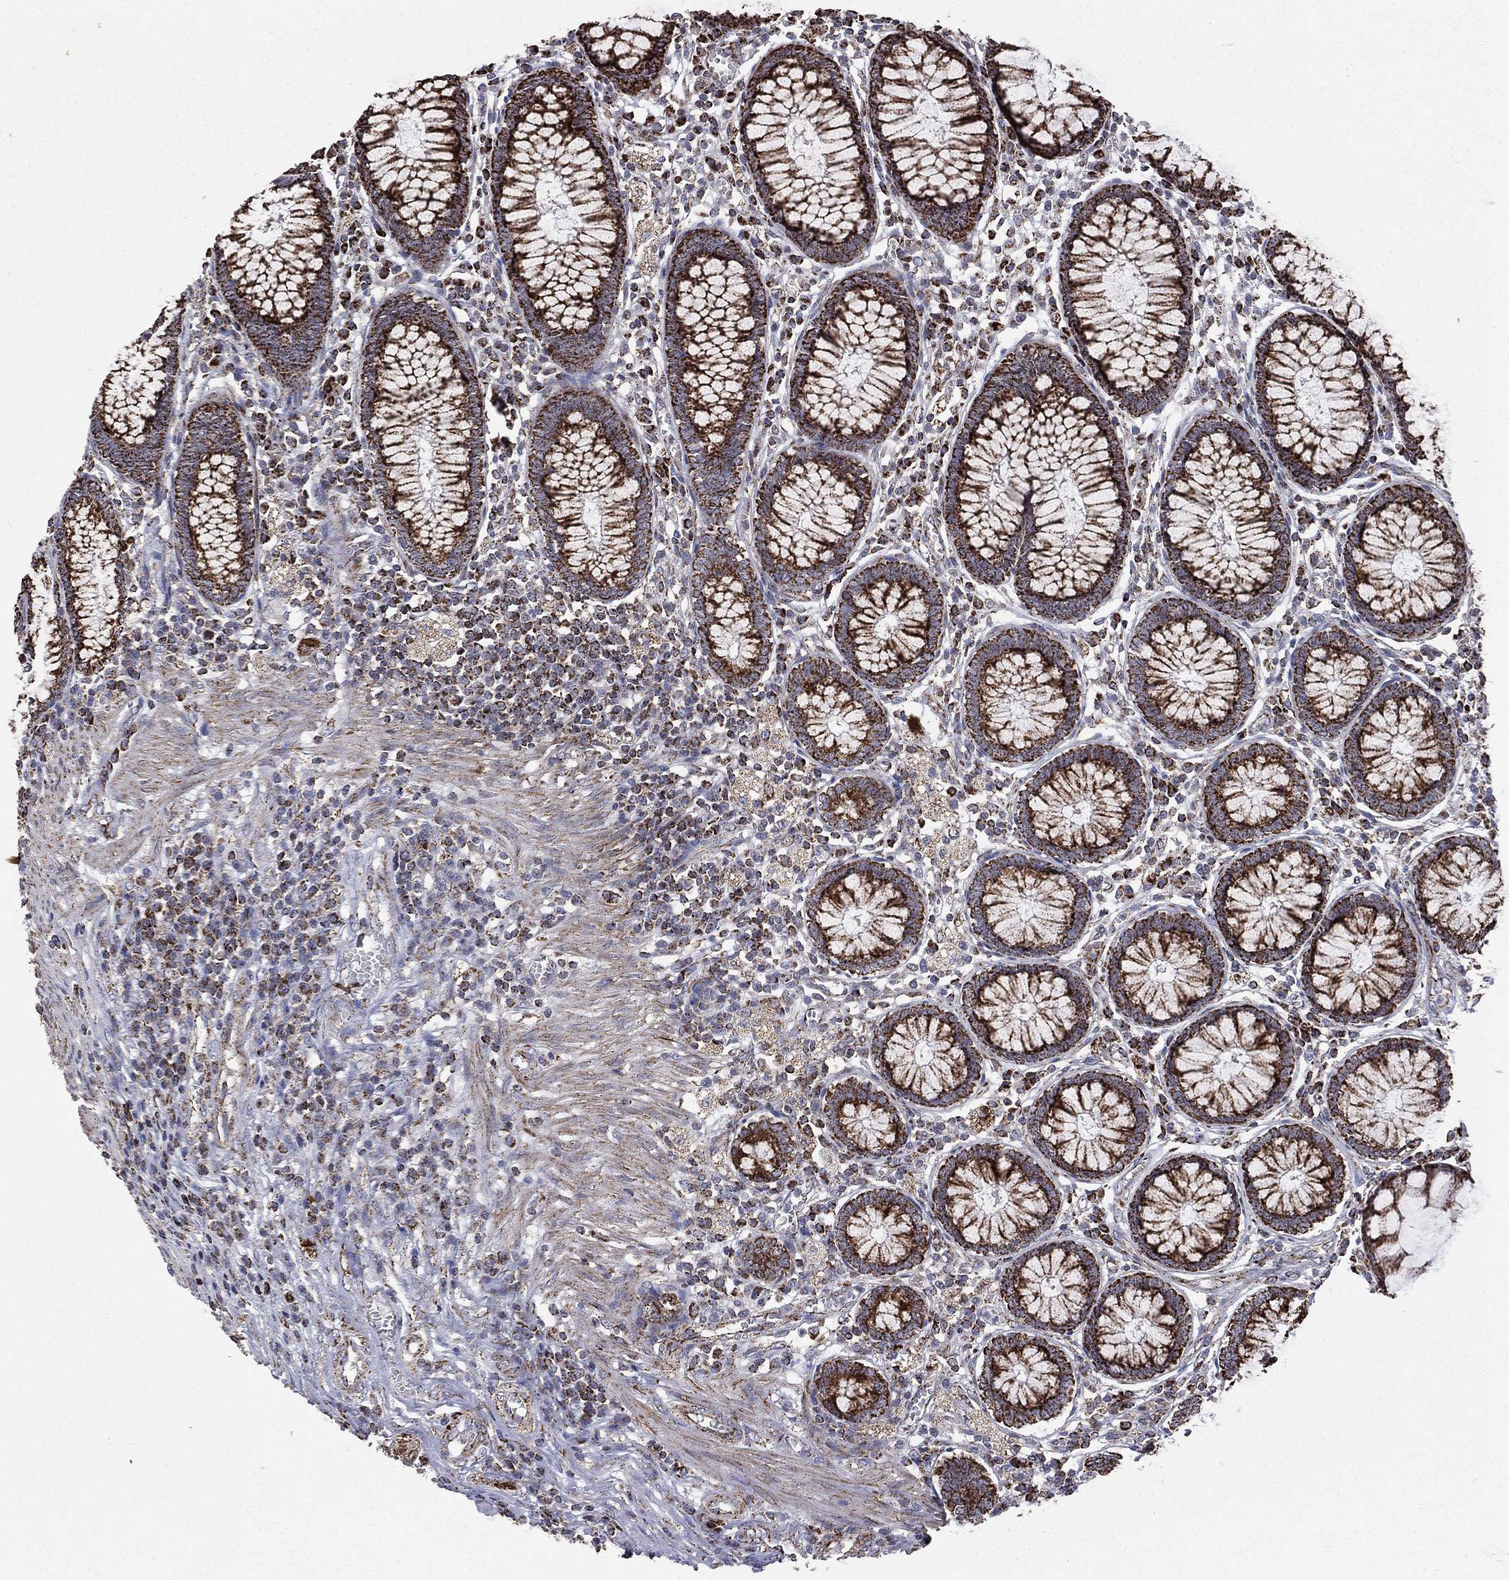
{"staining": {"intensity": "negative", "quantity": "none", "location": "none"}, "tissue": "colon", "cell_type": "Endothelial cells", "image_type": "normal", "snomed": [{"axis": "morphology", "description": "Normal tissue, NOS"}, {"axis": "topography", "description": "Colon"}], "caption": "There is no significant expression in endothelial cells of colon. (DAB immunohistochemistry with hematoxylin counter stain).", "gene": "GOT2", "patient": {"sex": "male", "age": 65}}